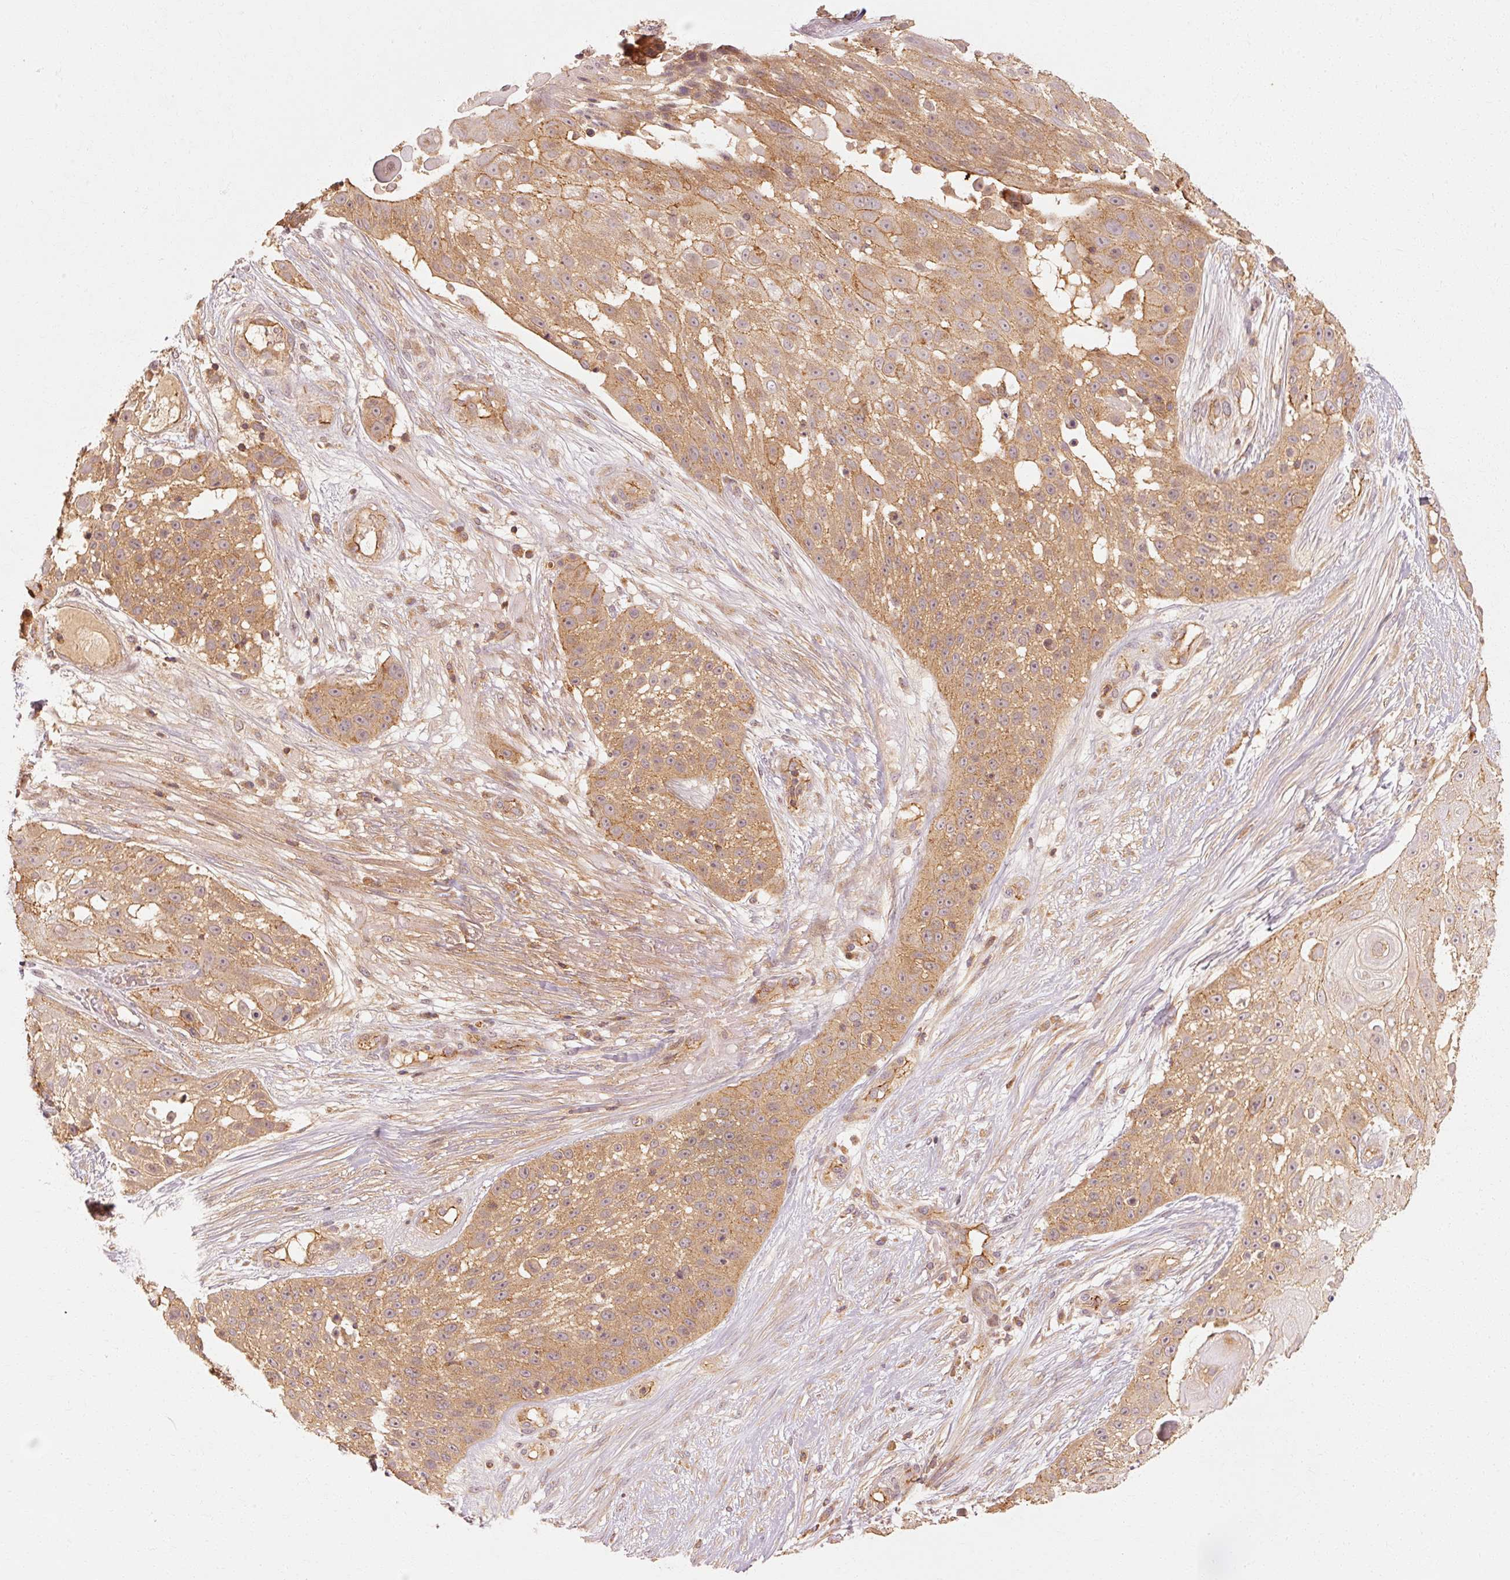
{"staining": {"intensity": "moderate", "quantity": "25%-75%", "location": "cytoplasmic/membranous"}, "tissue": "skin cancer", "cell_type": "Tumor cells", "image_type": "cancer", "snomed": [{"axis": "morphology", "description": "Squamous cell carcinoma, NOS"}, {"axis": "topography", "description": "Skin"}], "caption": "Skin cancer (squamous cell carcinoma) stained with immunohistochemistry (IHC) displays moderate cytoplasmic/membranous staining in approximately 25%-75% of tumor cells.", "gene": "CTNNA1", "patient": {"sex": "female", "age": 86}}